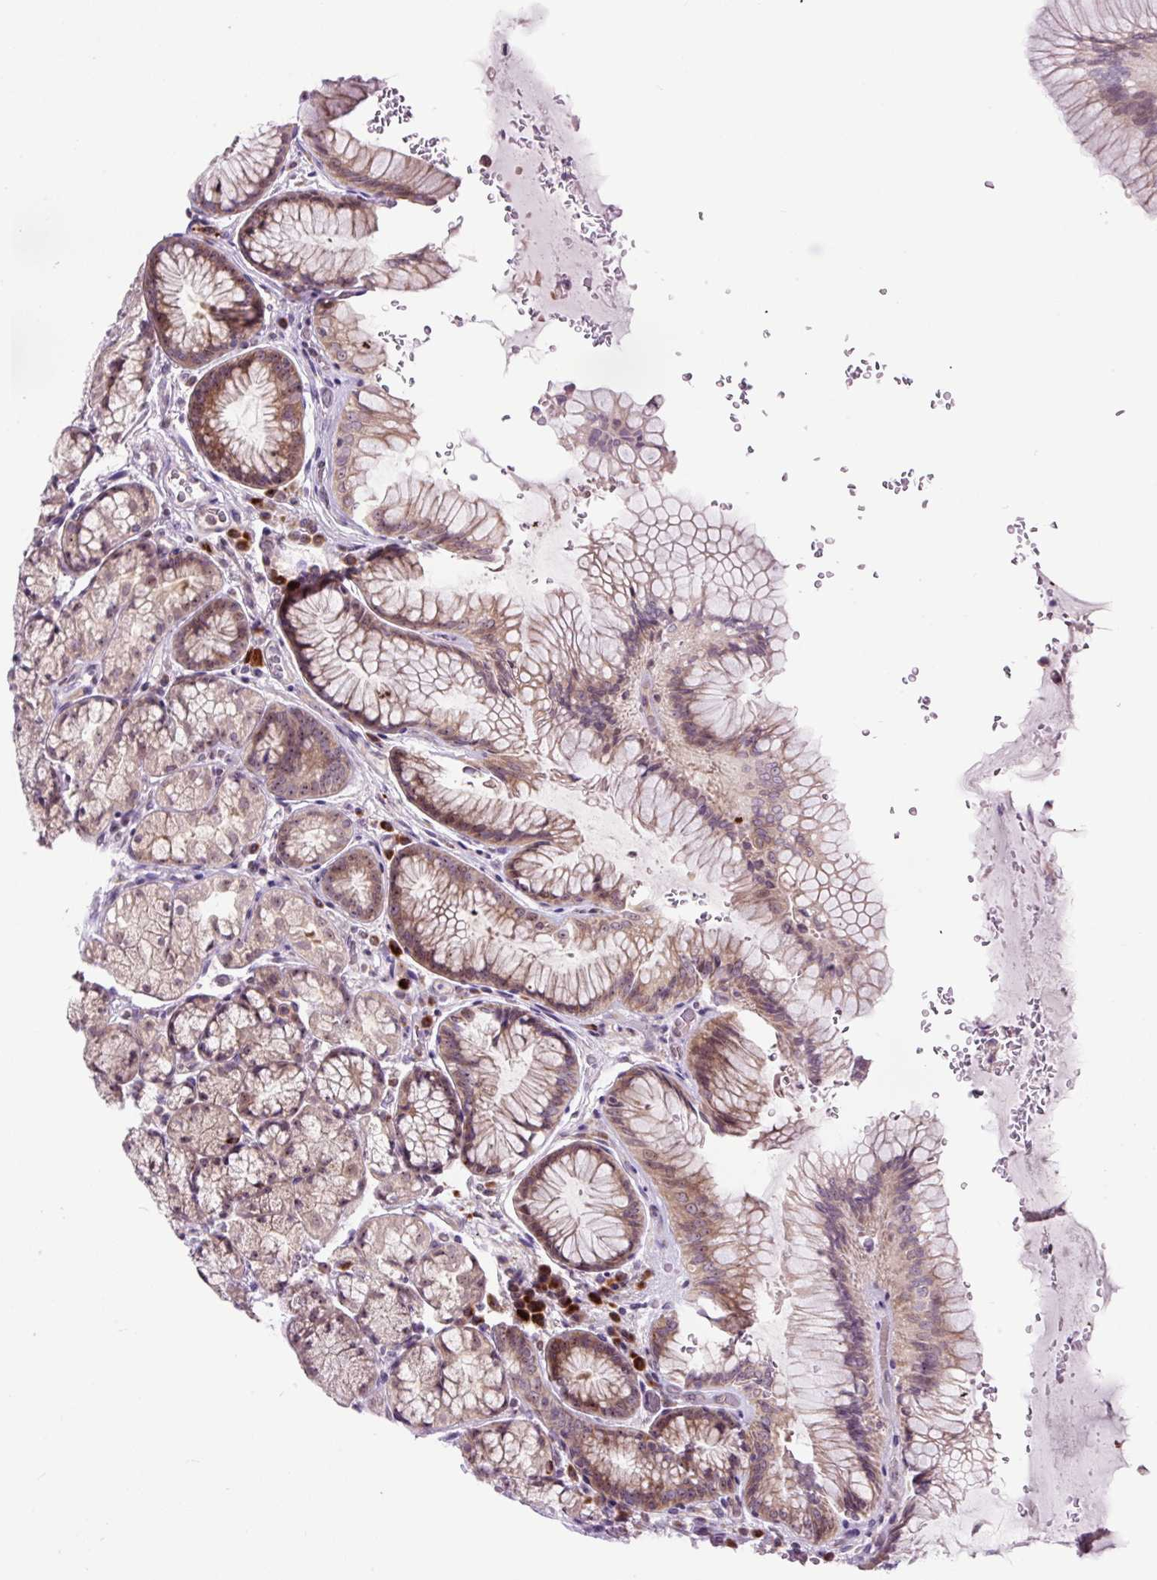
{"staining": {"intensity": "weak", "quantity": ">75%", "location": "cytoplasmic/membranous,nuclear"}, "tissue": "stomach", "cell_type": "Glandular cells", "image_type": "normal", "snomed": [{"axis": "morphology", "description": "Normal tissue, NOS"}, {"axis": "topography", "description": "Stomach"}], "caption": "Immunohistochemistry (DAB) staining of benign stomach reveals weak cytoplasmic/membranous,nuclear protein expression in about >75% of glandular cells.", "gene": "NOM1", "patient": {"sex": "male", "age": 63}}